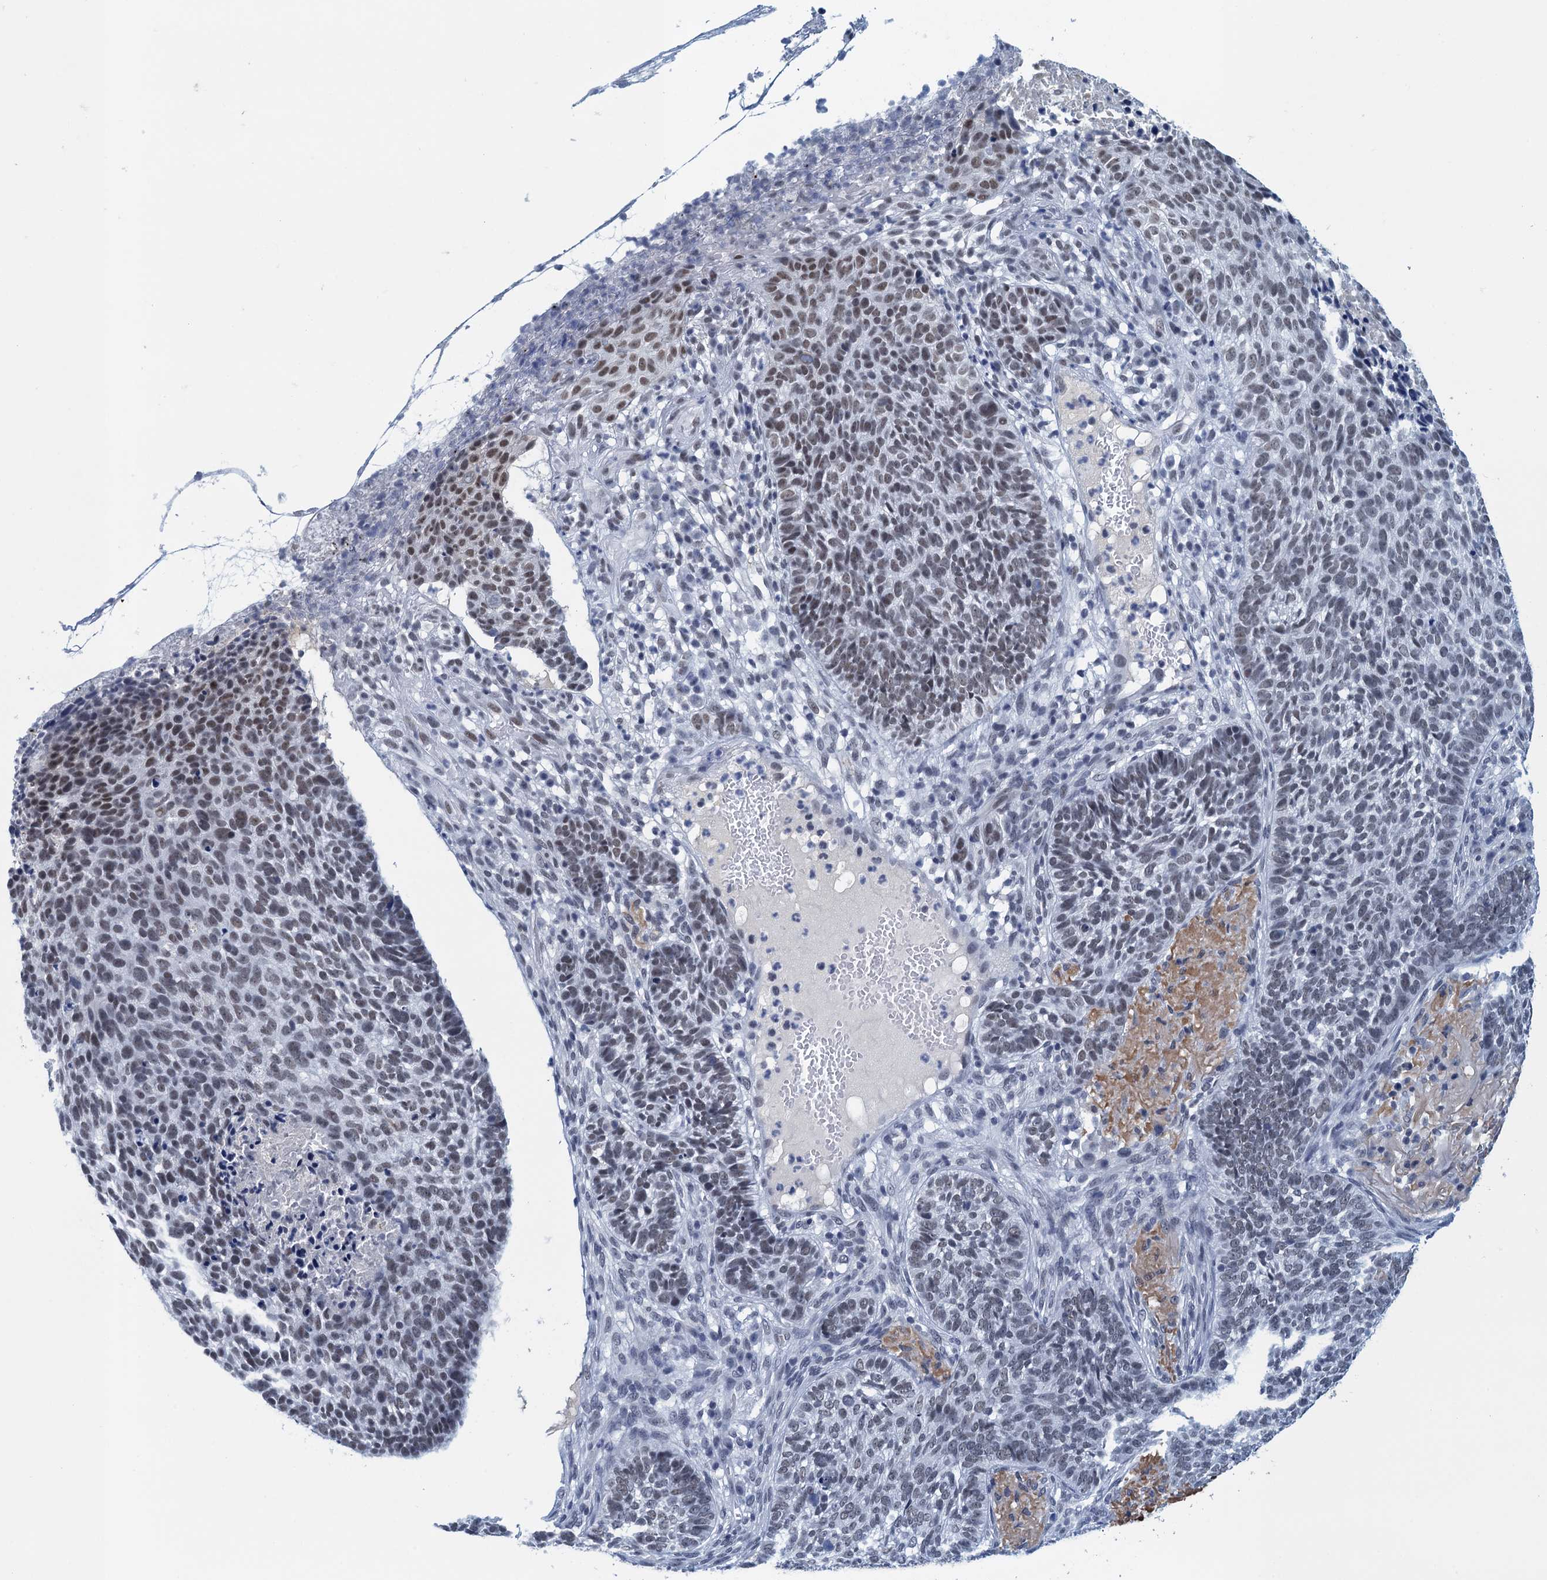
{"staining": {"intensity": "moderate", "quantity": "<25%", "location": "nuclear"}, "tissue": "skin cancer", "cell_type": "Tumor cells", "image_type": "cancer", "snomed": [{"axis": "morphology", "description": "Basal cell carcinoma"}, {"axis": "topography", "description": "Skin"}], "caption": "Skin basal cell carcinoma tissue exhibits moderate nuclear positivity in about <25% of tumor cells, visualized by immunohistochemistry. Nuclei are stained in blue.", "gene": "EPS8L1", "patient": {"sex": "male", "age": 85}}